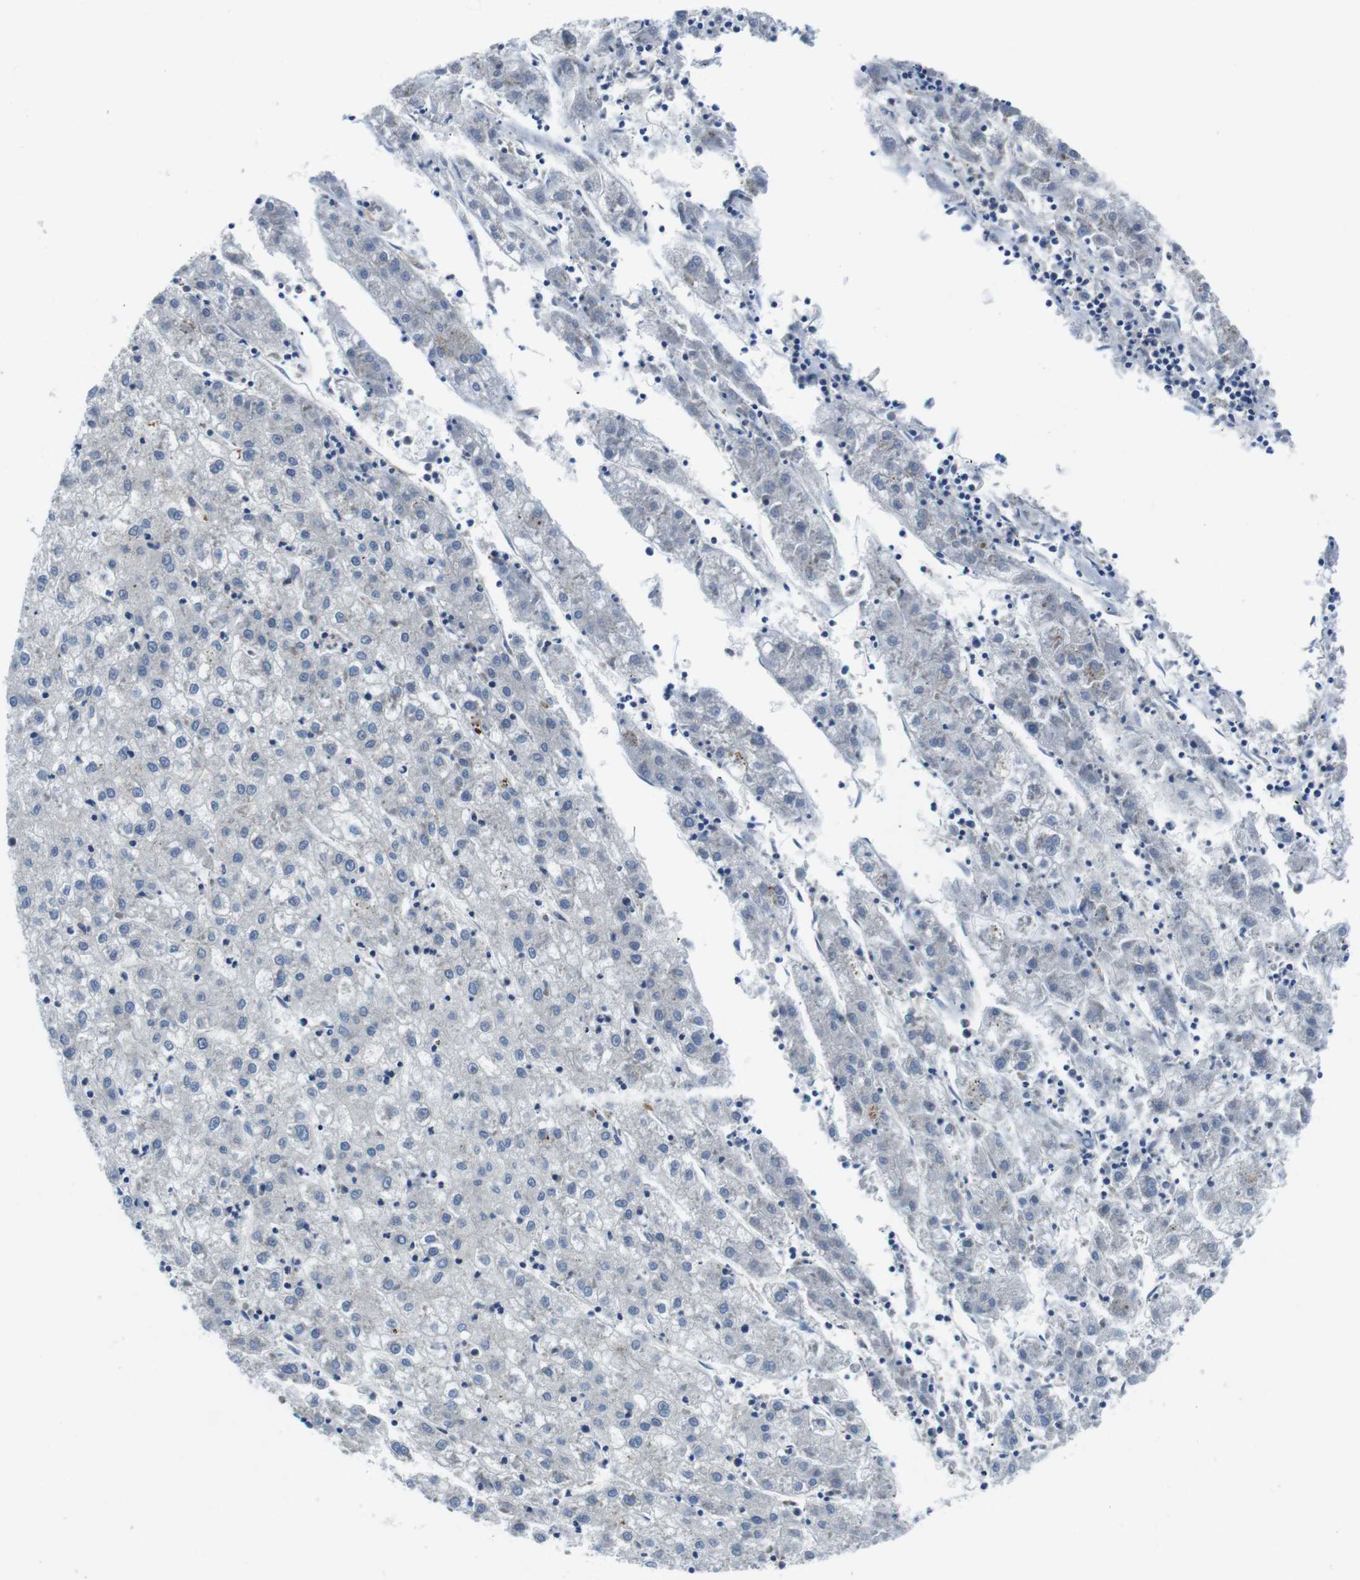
{"staining": {"intensity": "negative", "quantity": "none", "location": "none"}, "tissue": "liver cancer", "cell_type": "Tumor cells", "image_type": "cancer", "snomed": [{"axis": "morphology", "description": "Carcinoma, Hepatocellular, NOS"}, {"axis": "topography", "description": "Liver"}], "caption": "Immunohistochemistry (IHC) of human hepatocellular carcinoma (liver) displays no staining in tumor cells.", "gene": "PIK3CD", "patient": {"sex": "male", "age": 72}}